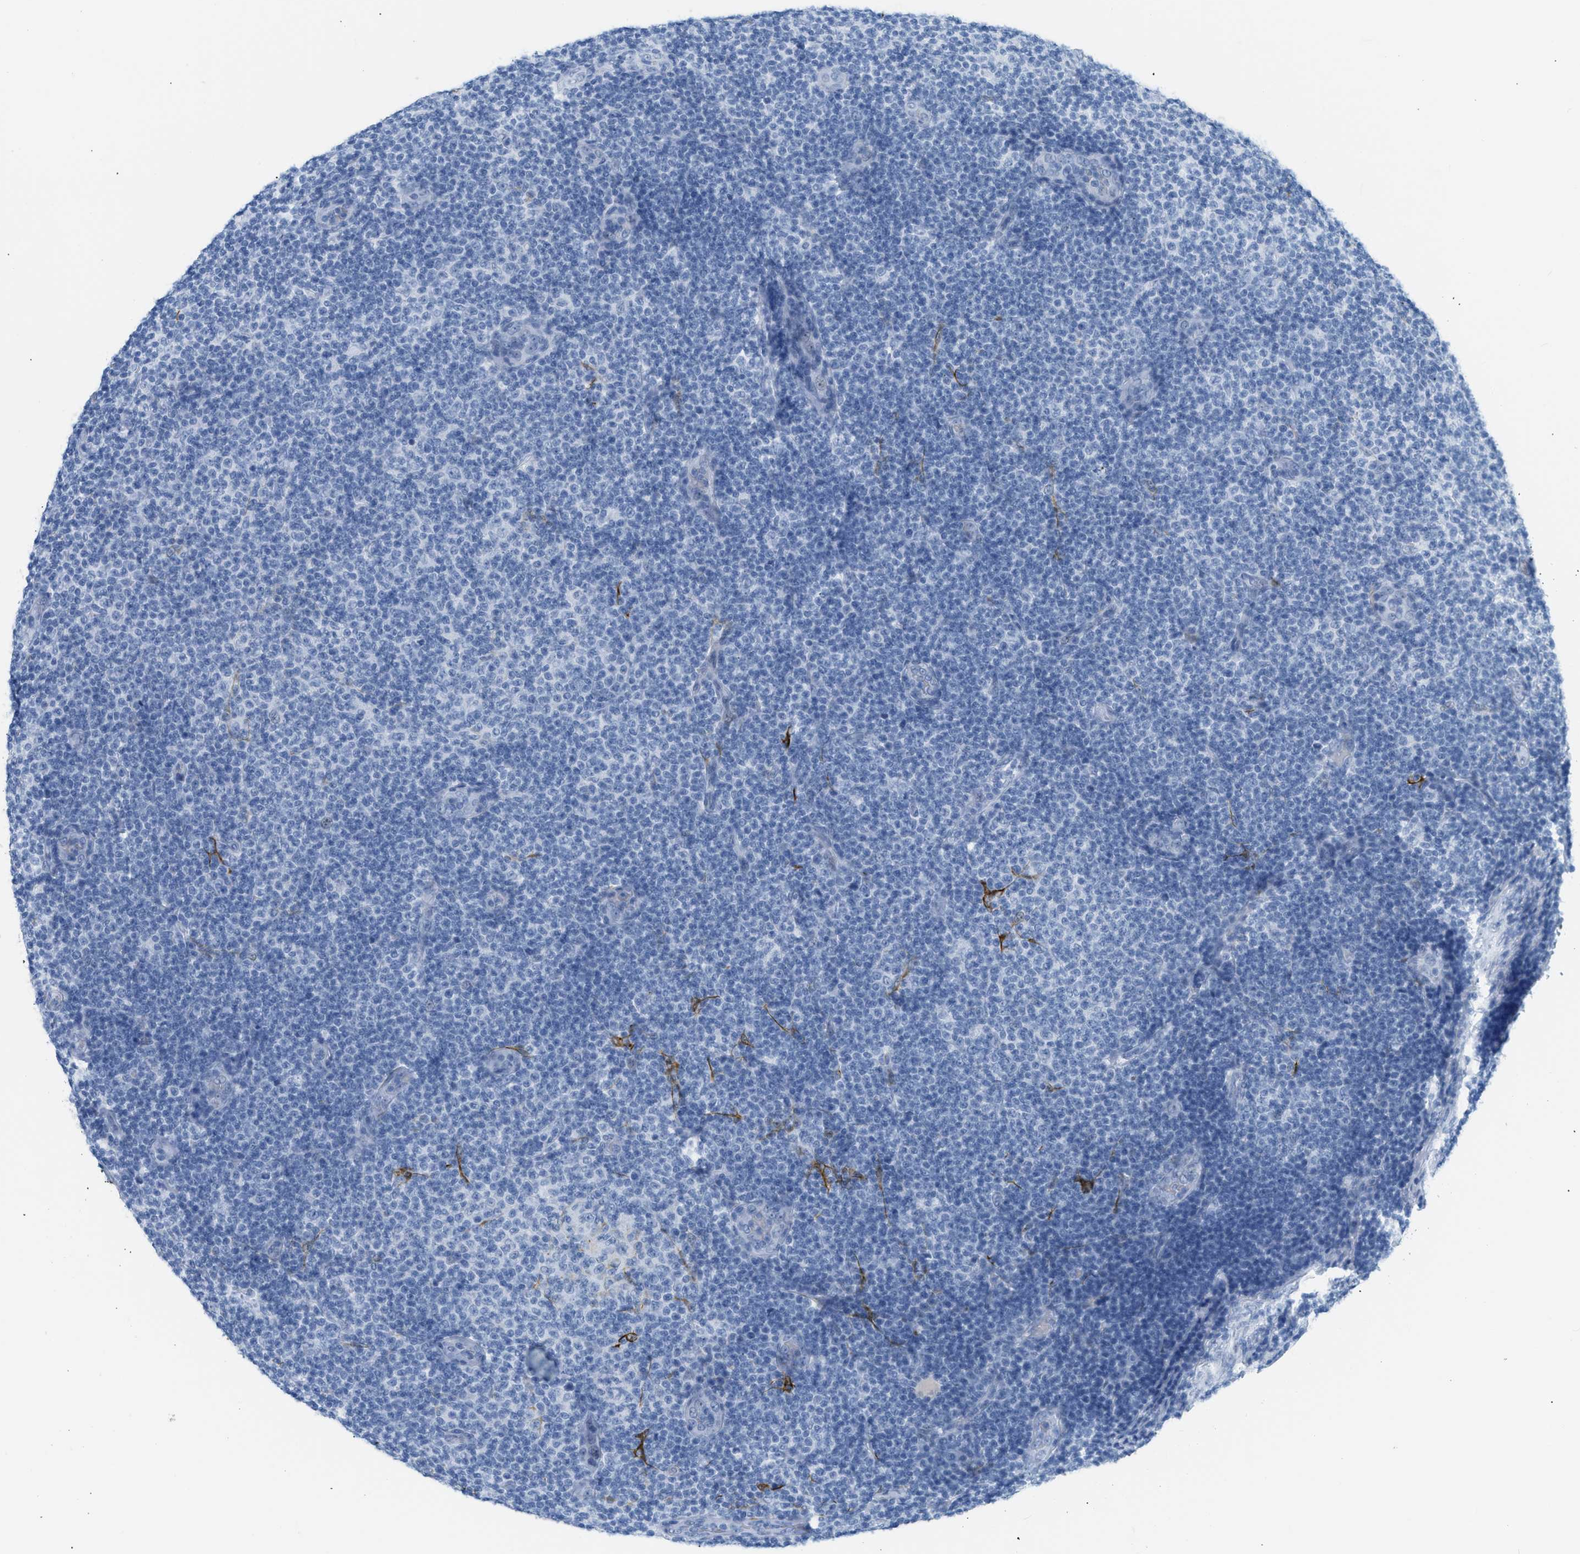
{"staining": {"intensity": "negative", "quantity": "none", "location": "none"}, "tissue": "lymphoma", "cell_type": "Tumor cells", "image_type": "cancer", "snomed": [{"axis": "morphology", "description": "Malignant lymphoma, non-Hodgkin's type, Low grade"}, {"axis": "topography", "description": "Lymph node"}], "caption": "This is an immunohistochemistry photomicrograph of human lymphoma. There is no expression in tumor cells.", "gene": "DES", "patient": {"sex": "male", "age": 83}}